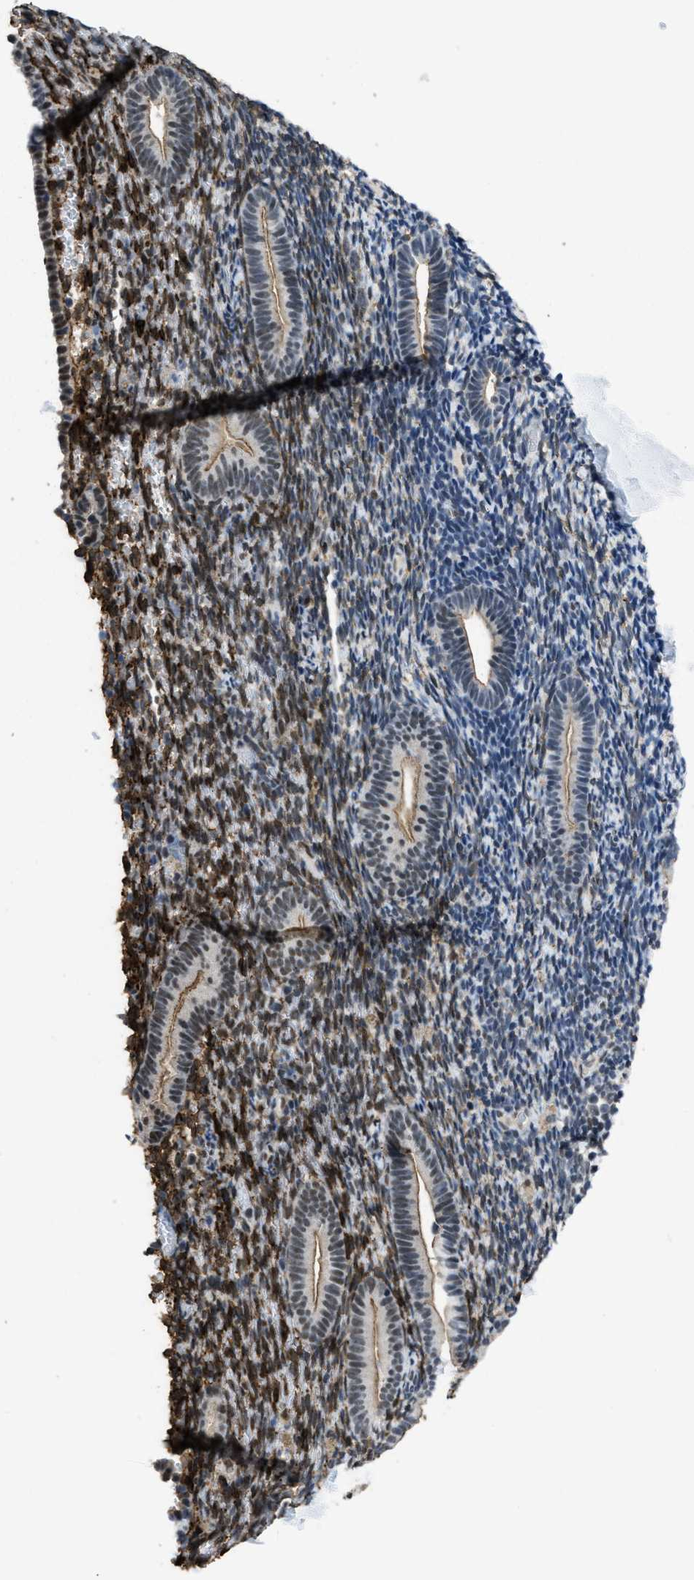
{"staining": {"intensity": "moderate", "quantity": "25%-75%", "location": "cytoplasmic/membranous,nuclear"}, "tissue": "endometrium", "cell_type": "Cells in endometrial stroma", "image_type": "normal", "snomed": [{"axis": "morphology", "description": "Normal tissue, NOS"}, {"axis": "topography", "description": "Endometrium"}], "caption": "This is an image of IHC staining of unremarkable endometrium, which shows moderate expression in the cytoplasmic/membranous,nuclear of cells in endometrial stroma.", "gene": "GATAD2B", "patient": {"sex": "female", "age": 51}}